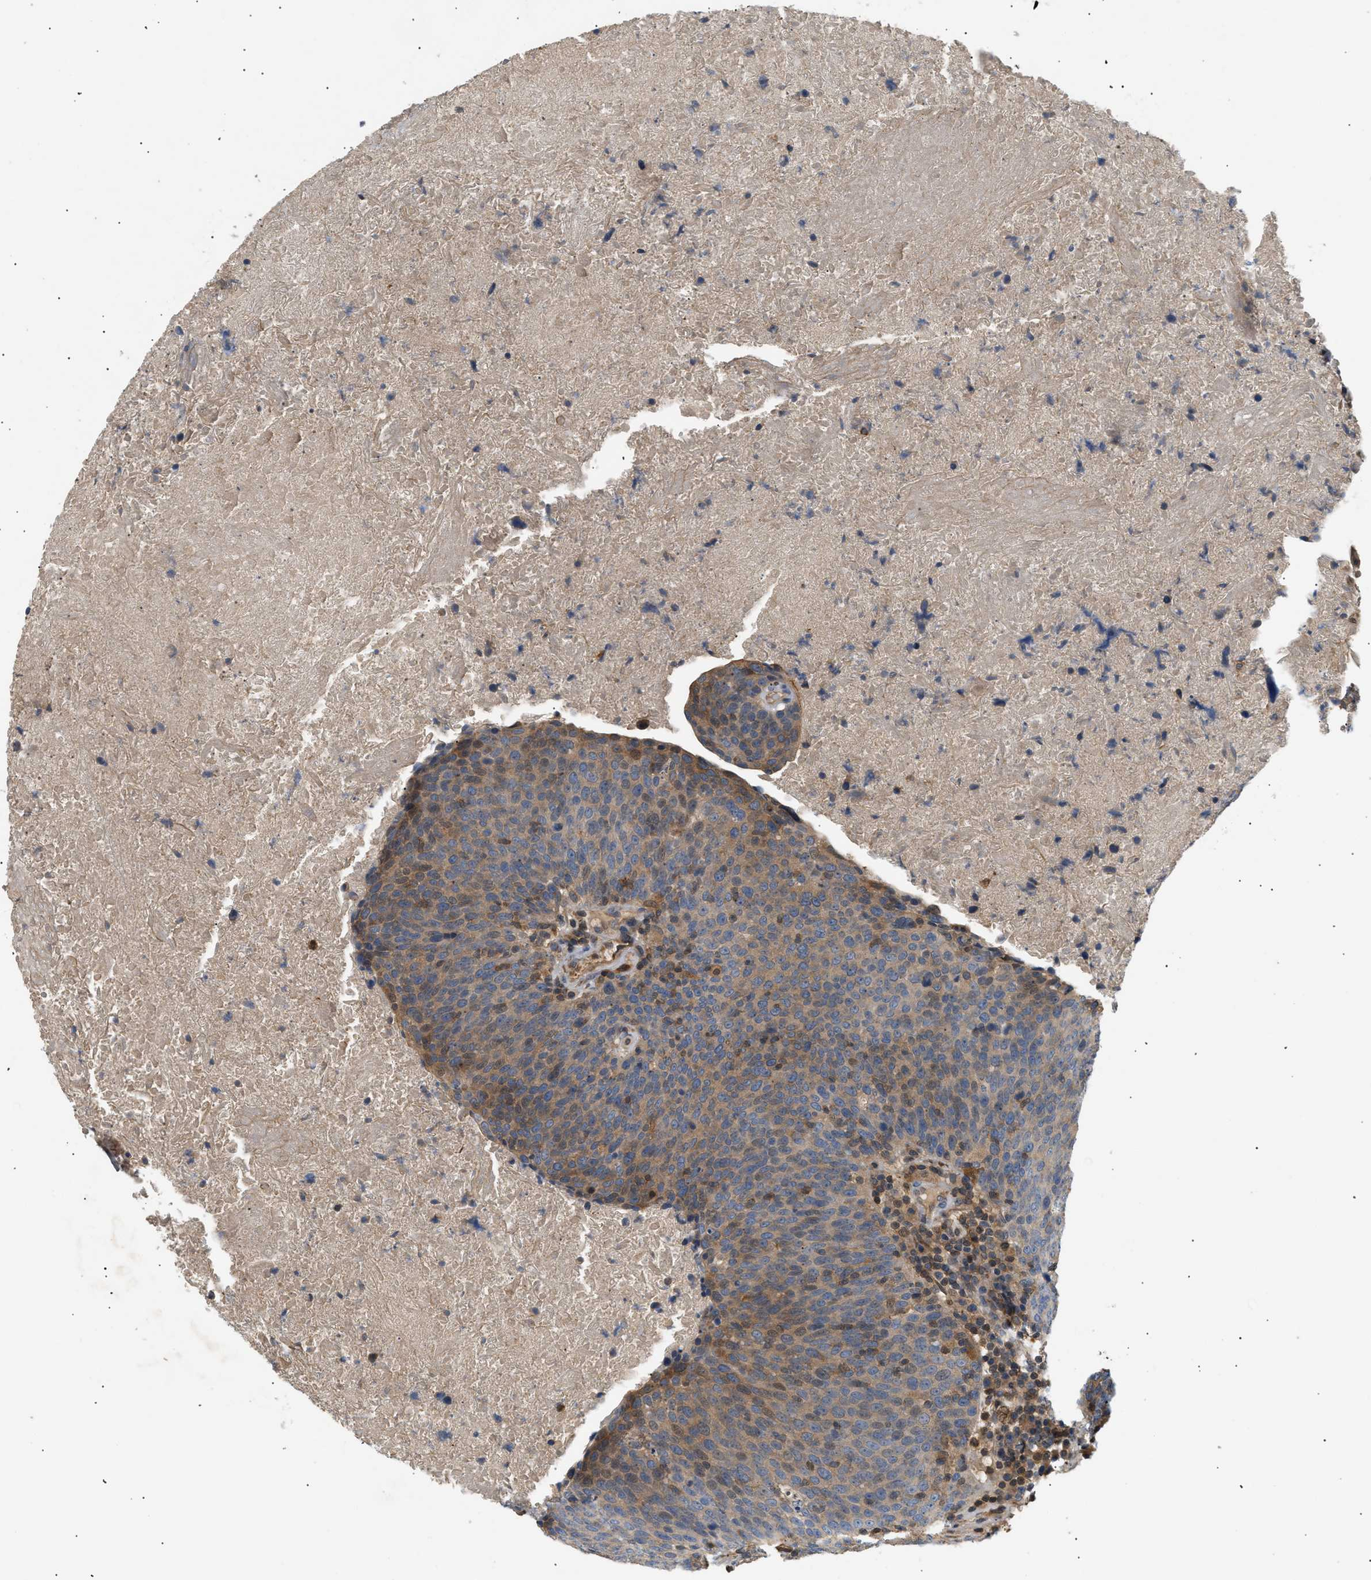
{"staining": {"intensity": "moderate", "quantity": ">75%", "location": "cytoplasmic/membranous"}, "tissue": "head and neck cancer", "cell_type": "Tumor cells", "image_type": "cancer", "snomed": [{"axis": "morphology", "description": "Squamous cell carcinoma, NOS"}, {"axis": "morphology", "description": "Squamous cell carcinoma, metastatic, NOS"}, {"axis": "topography", "description": "Lymph node"}, {"axis": "topography", "description": "Head-Neck"}], "caption": "Immunohistochemical staining of head and neck cancer (squamous cell carcinoma) demonstrates medium levels of moderate cytoplasmic/membranous positivity in about >75% of tumor cells. The protein is stained brown, and the nuclei are stained in blue (DAB IHC with brightfield microscopy, high magnification).", "gene": "FARS2", "patient": {"sex": "male", "age": 62}}